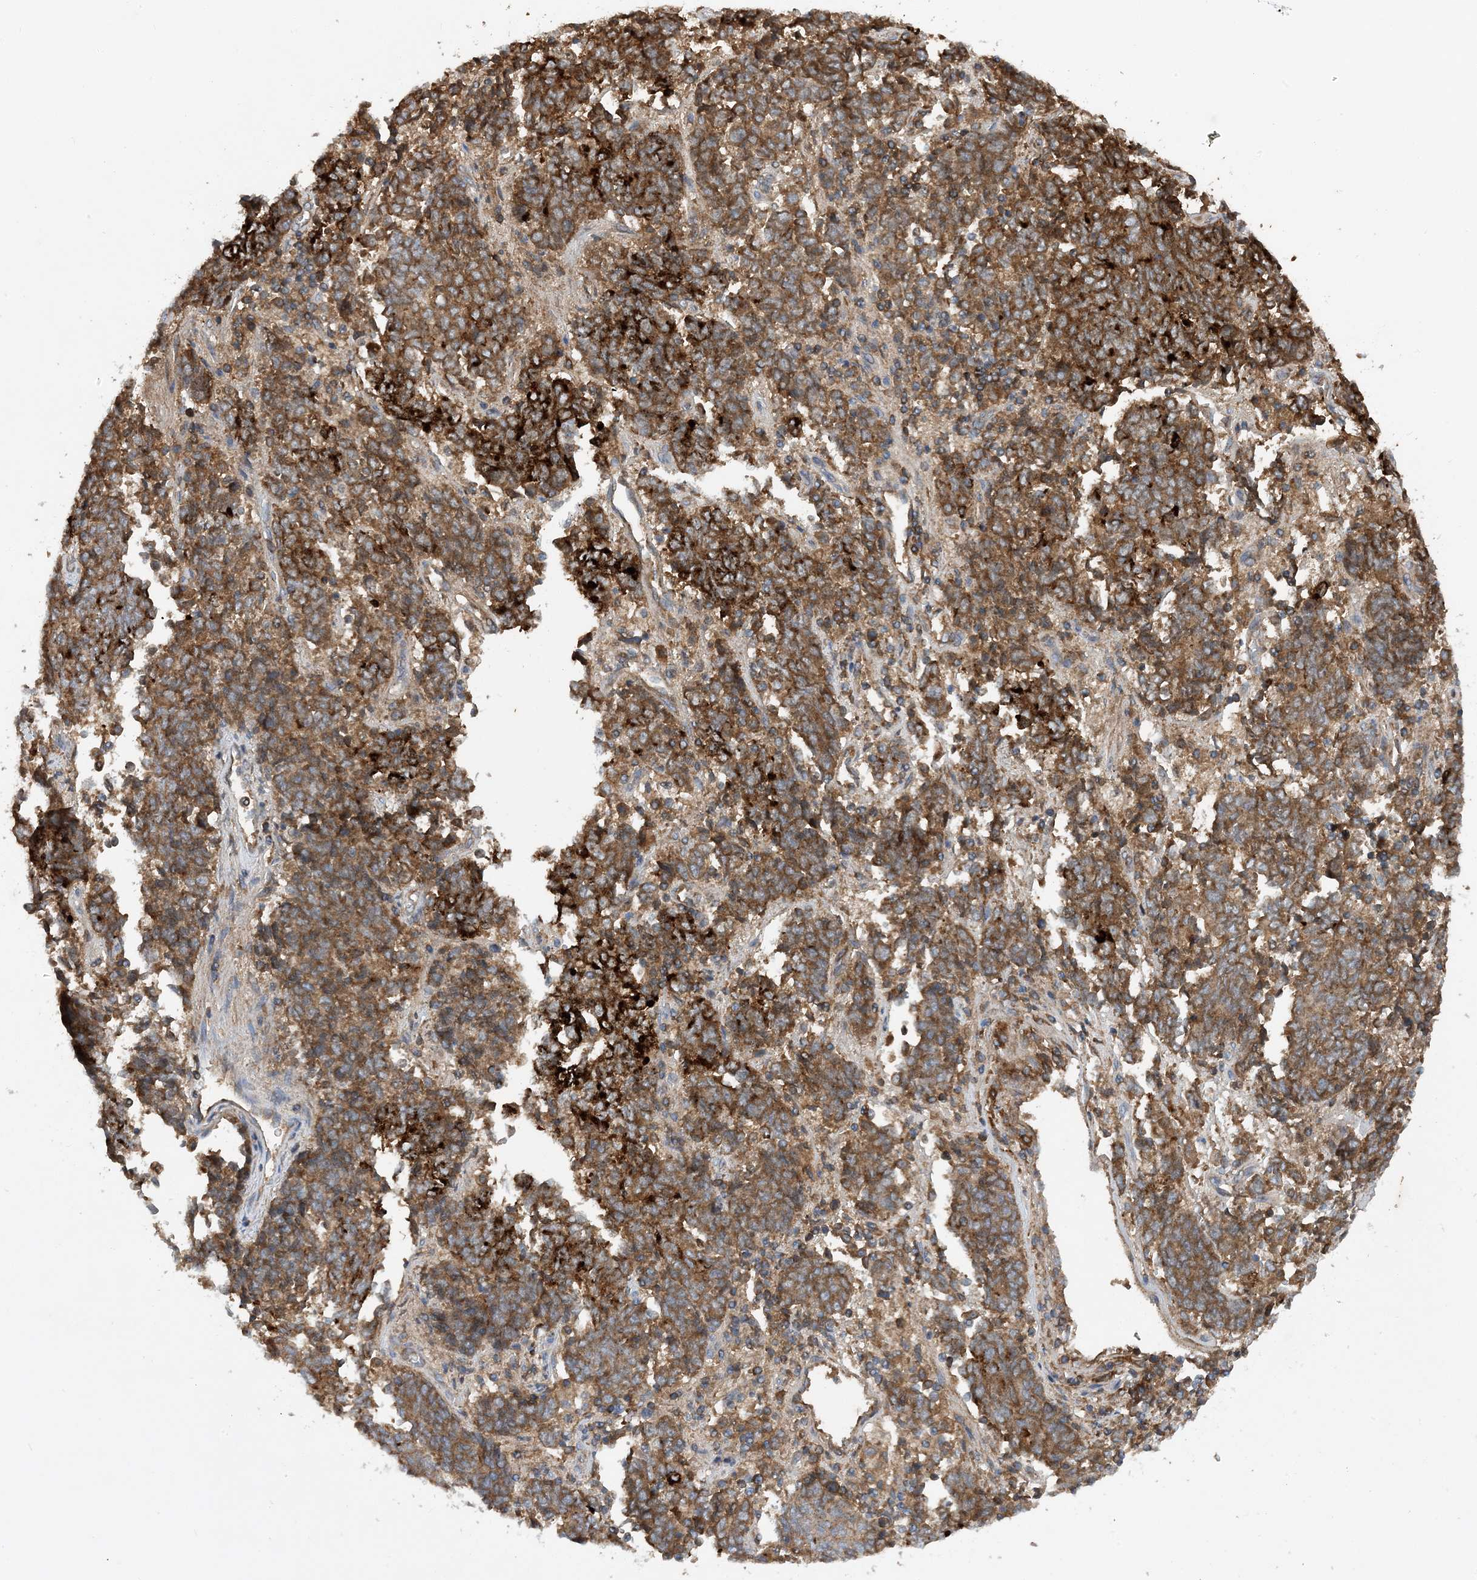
{"staining": {"intensity": "strong", "quantity": ">75%", "location": "cytoplasmic/membranous"}, "tissue": "endometrial cancer", "cell_type": "Tumor cells", "image_type": "cancer", "snomed": [{"axis": "morphology", "description": "Adenocarcinoma, NOS"}, {"axis": "topography", "description": "Endometrium"}], "caption": "The micrograph shows immunohistochemical staining of endometrial adenocarcinoma. There is strong cytoplasmic/membranous staining is present in approximately >75% of tumor cells.", "gene": "STK19", "patient": {"sex": "female", "age": 80}}